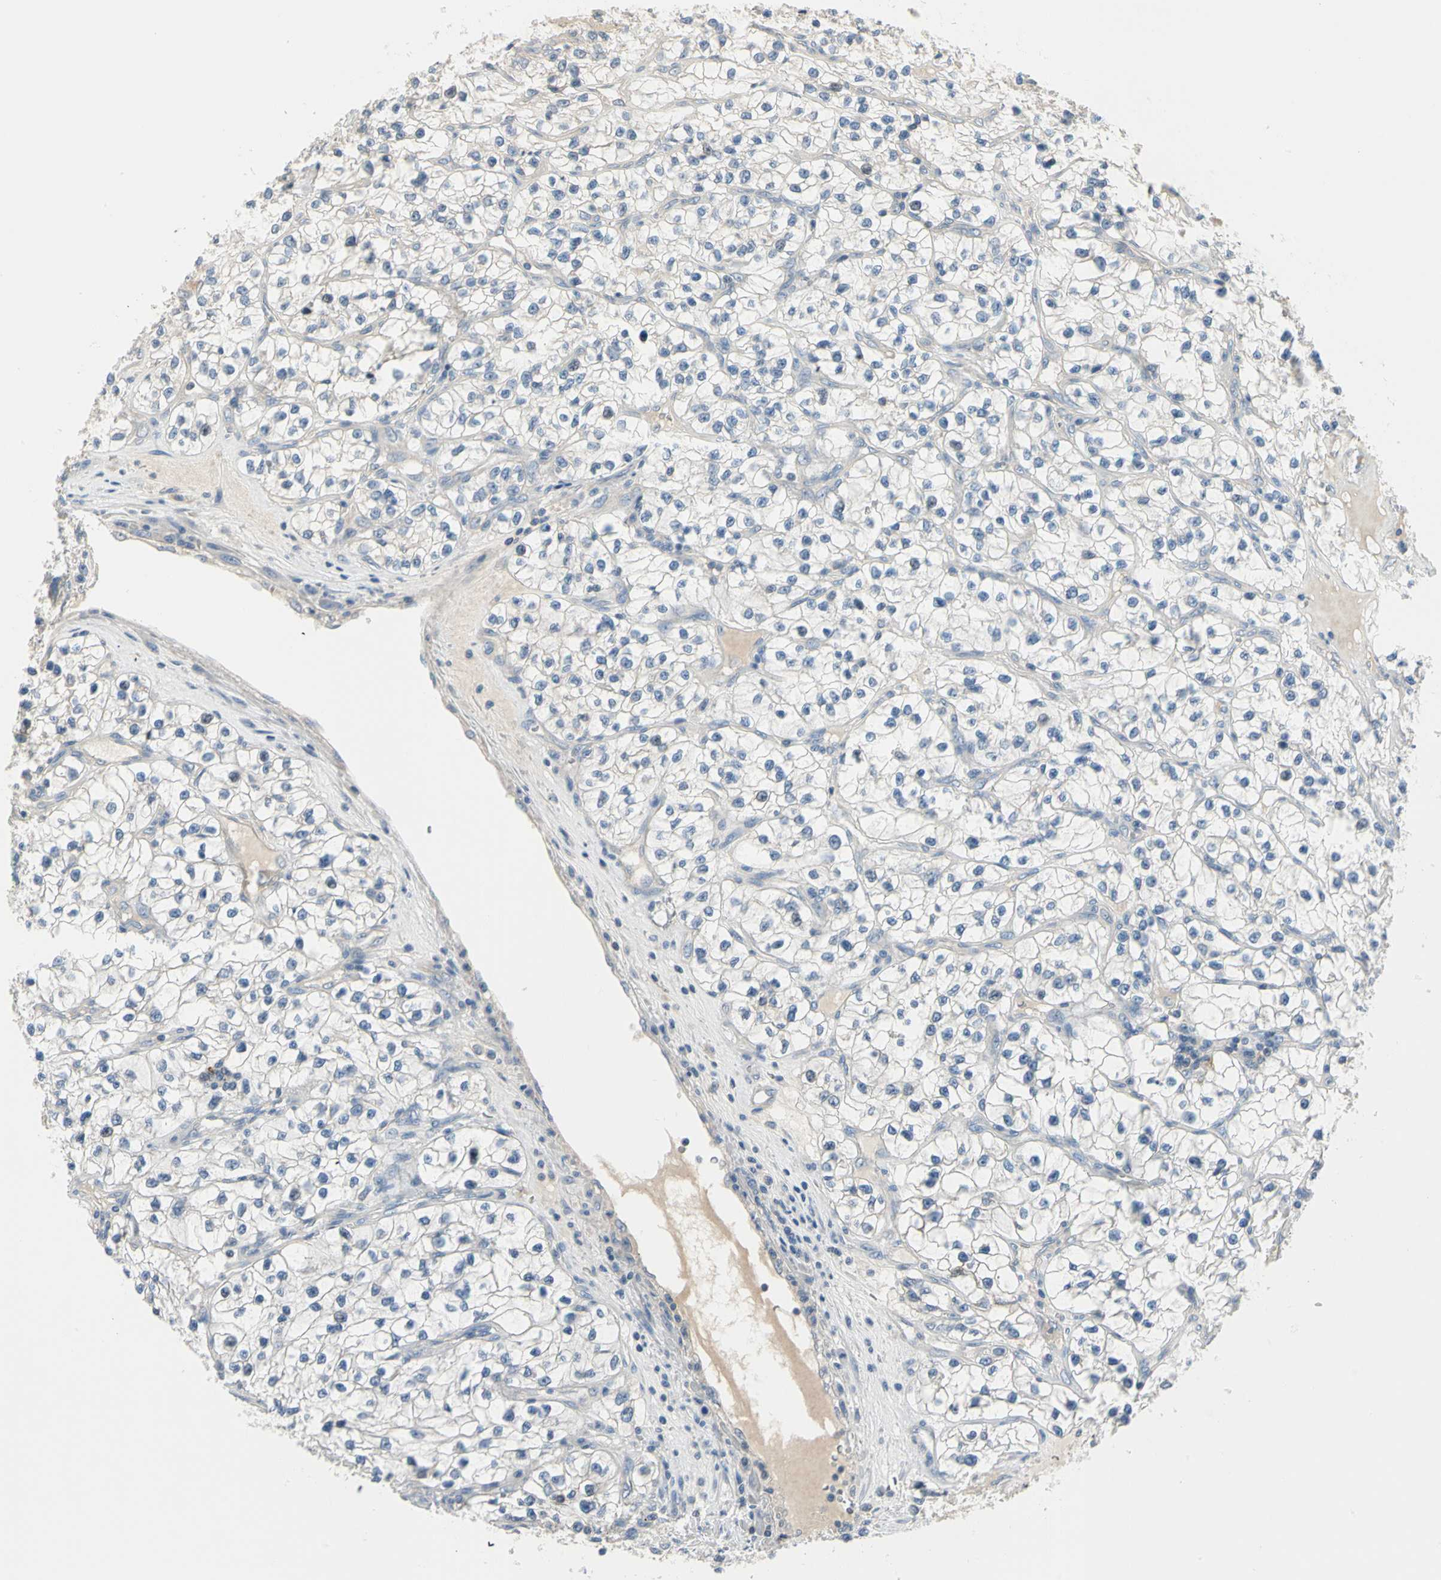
{"staining": {"intensity": "negative", "quantity": "none", "location": "none"}, "tissue": "renal cancer", "cell_type": "Tumor cells", "image_type": "cancer", "snomed": [{"axis": "morphology", "description": "Adenocarcinoma, NOS"}, {"axis": "topography", "description": "Kidney"}], "caption": "This is an immunohistochemistry photomicrograph of adenocarcinoma (renal). There is no expression in tumor cells.", "gene": "GPR153", "patient": {"sex": "female", "age": 57}}